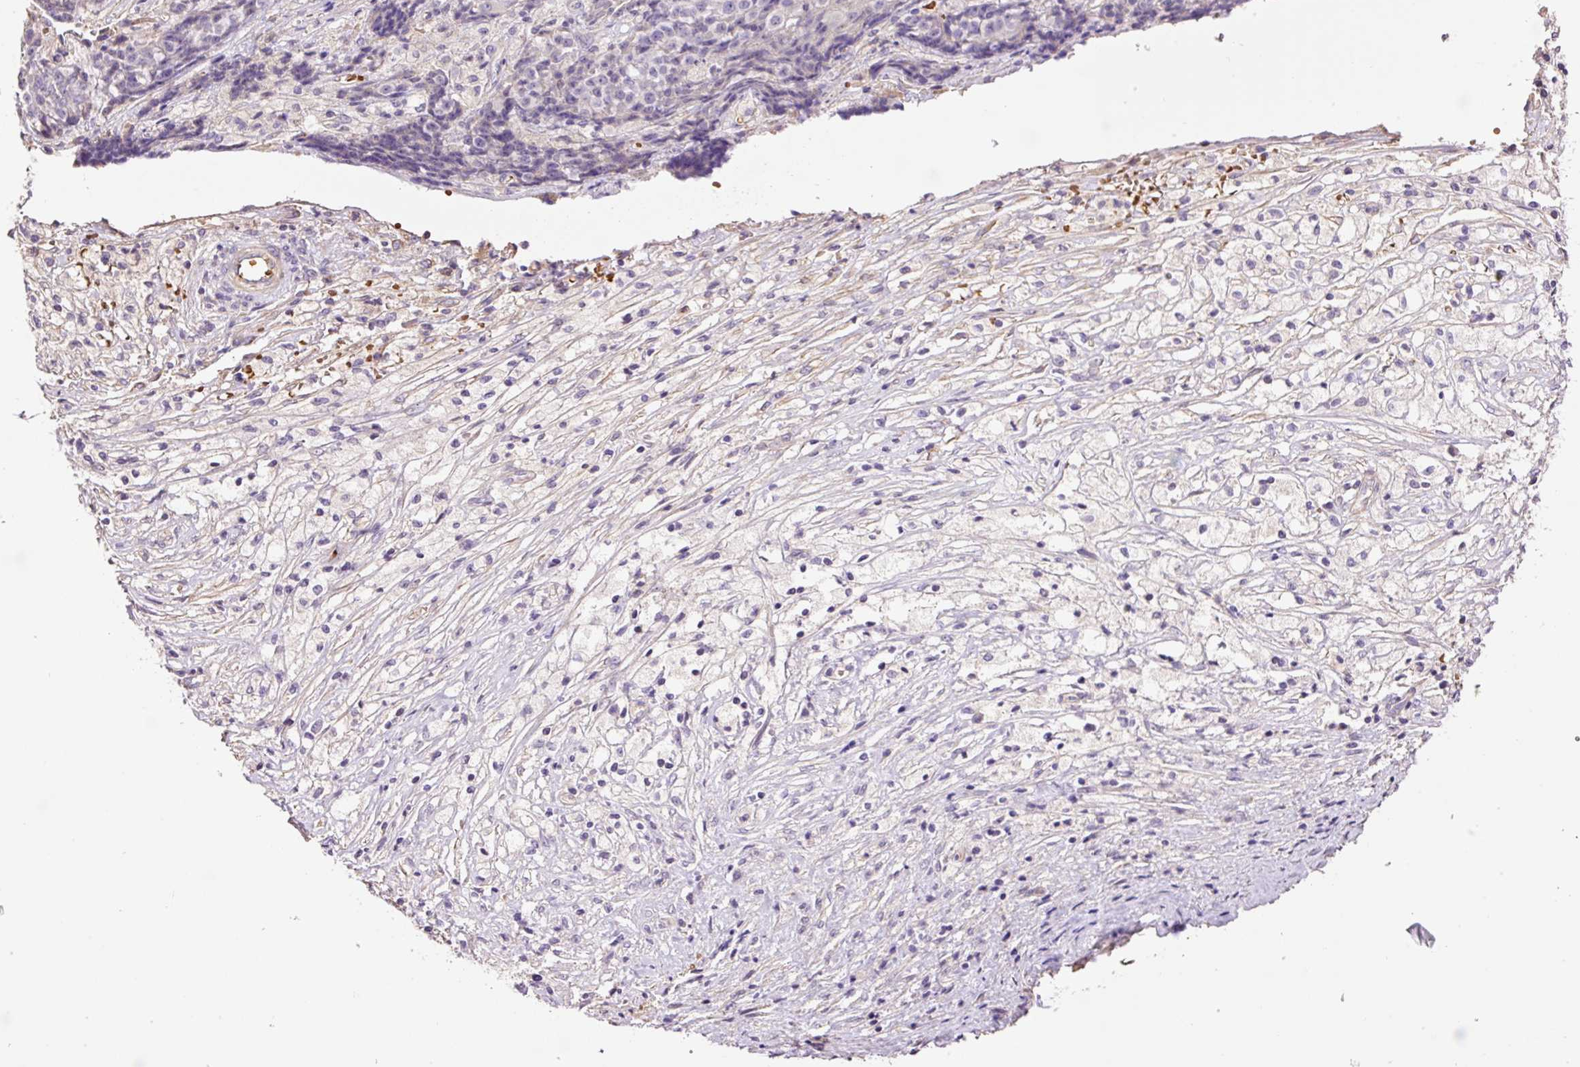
{"staining": {"intensity": "negative", "quantity": "none", "location": "none"}, "tissue": "ovarian cancer", "cell_type": "Tumor cells", "image_type": "cancer", "snomed": [{"axis": "morphology", "description": "Carcinoma, endometroid"}, {"axis": "topography", "description": "Ovary"}], "caption": "Tumor cells are negative for brown protein staining in ovarian cancer.", "gene": "TMEM235", "patient": {"sex": "female", "age": 42}}